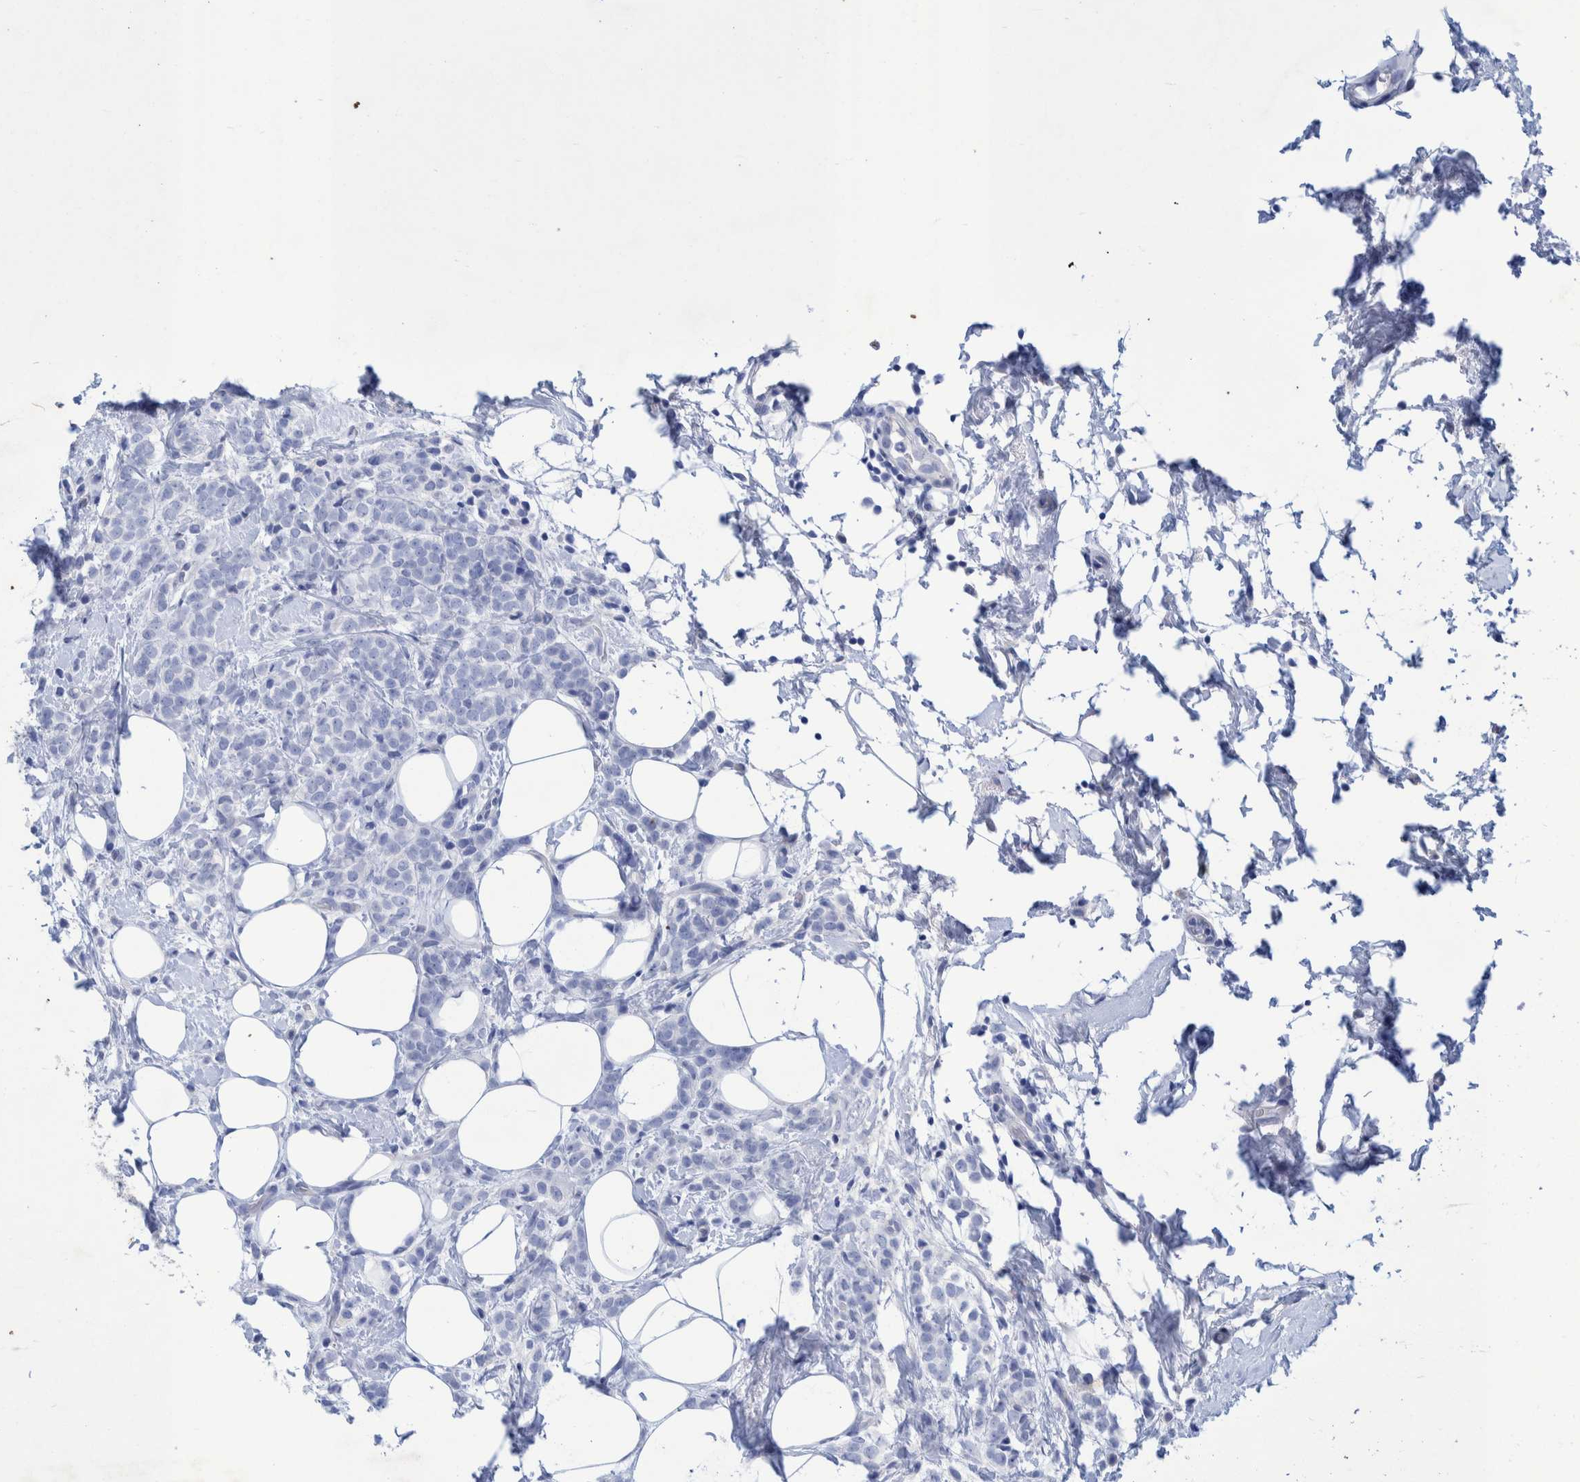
{"staining": {"intensity": "negative", "quantity": "none", "location": "none"}, "tissue": "breast cancer", "cell_type": "Tumor cells", "image_type": "cancer", "snomed": [{"axis": "morphology", "description": "Lobular carcinoma"}, {"axis": "topography", "description": "Breast"}], "caption": "DAB (3,3'-diaminobenzidine) immunohistochemical staining of human breast lobular carcinoma displays no significant expression in tumor cells.", "gene": "PERP", "patient": {"sex": "female", "age": 50}}